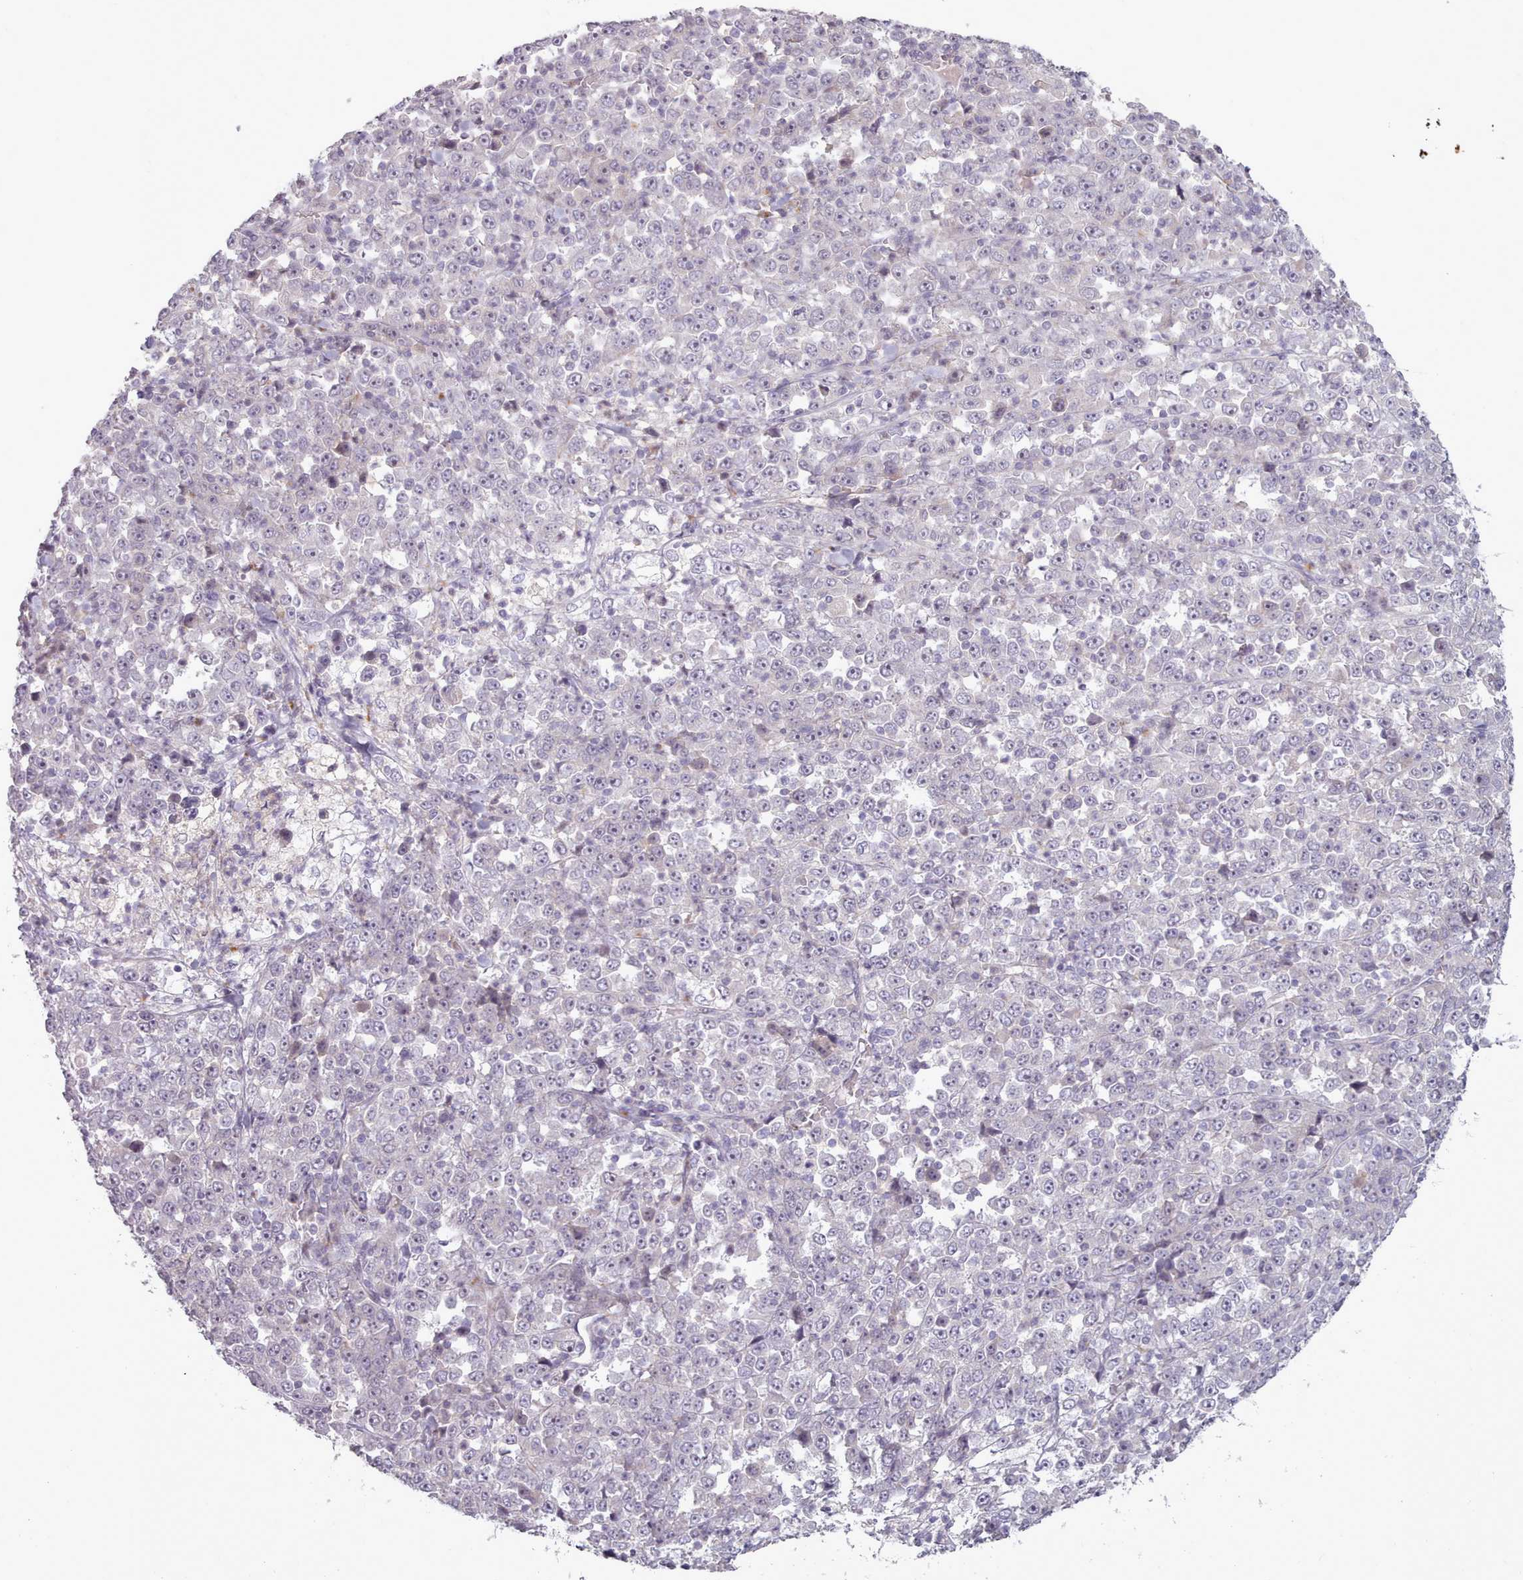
{"staining": {"intensity": "negative", "quantity": "none", "location": "none"}, "tissue": "stomach cancer", "cell_type": "Tumor cells", "image_type": "cancer", "snomed": [{"axis": "morphology", "description": "Normal tissue, NOS"}, {"axis": "morphology", "description": "Adenocarcinoma, NOS"}, {"axis": "topography", "description": "Stomach, upper"}, {"axis": "topography", "description": "Stomach"}], "caption": "Immunohistochemistry (IHC) of stomach cancer exhibits no expression in tumor cells.", "gene": "LEFTY2", "patient": {"sex": "male", "age": 59}}